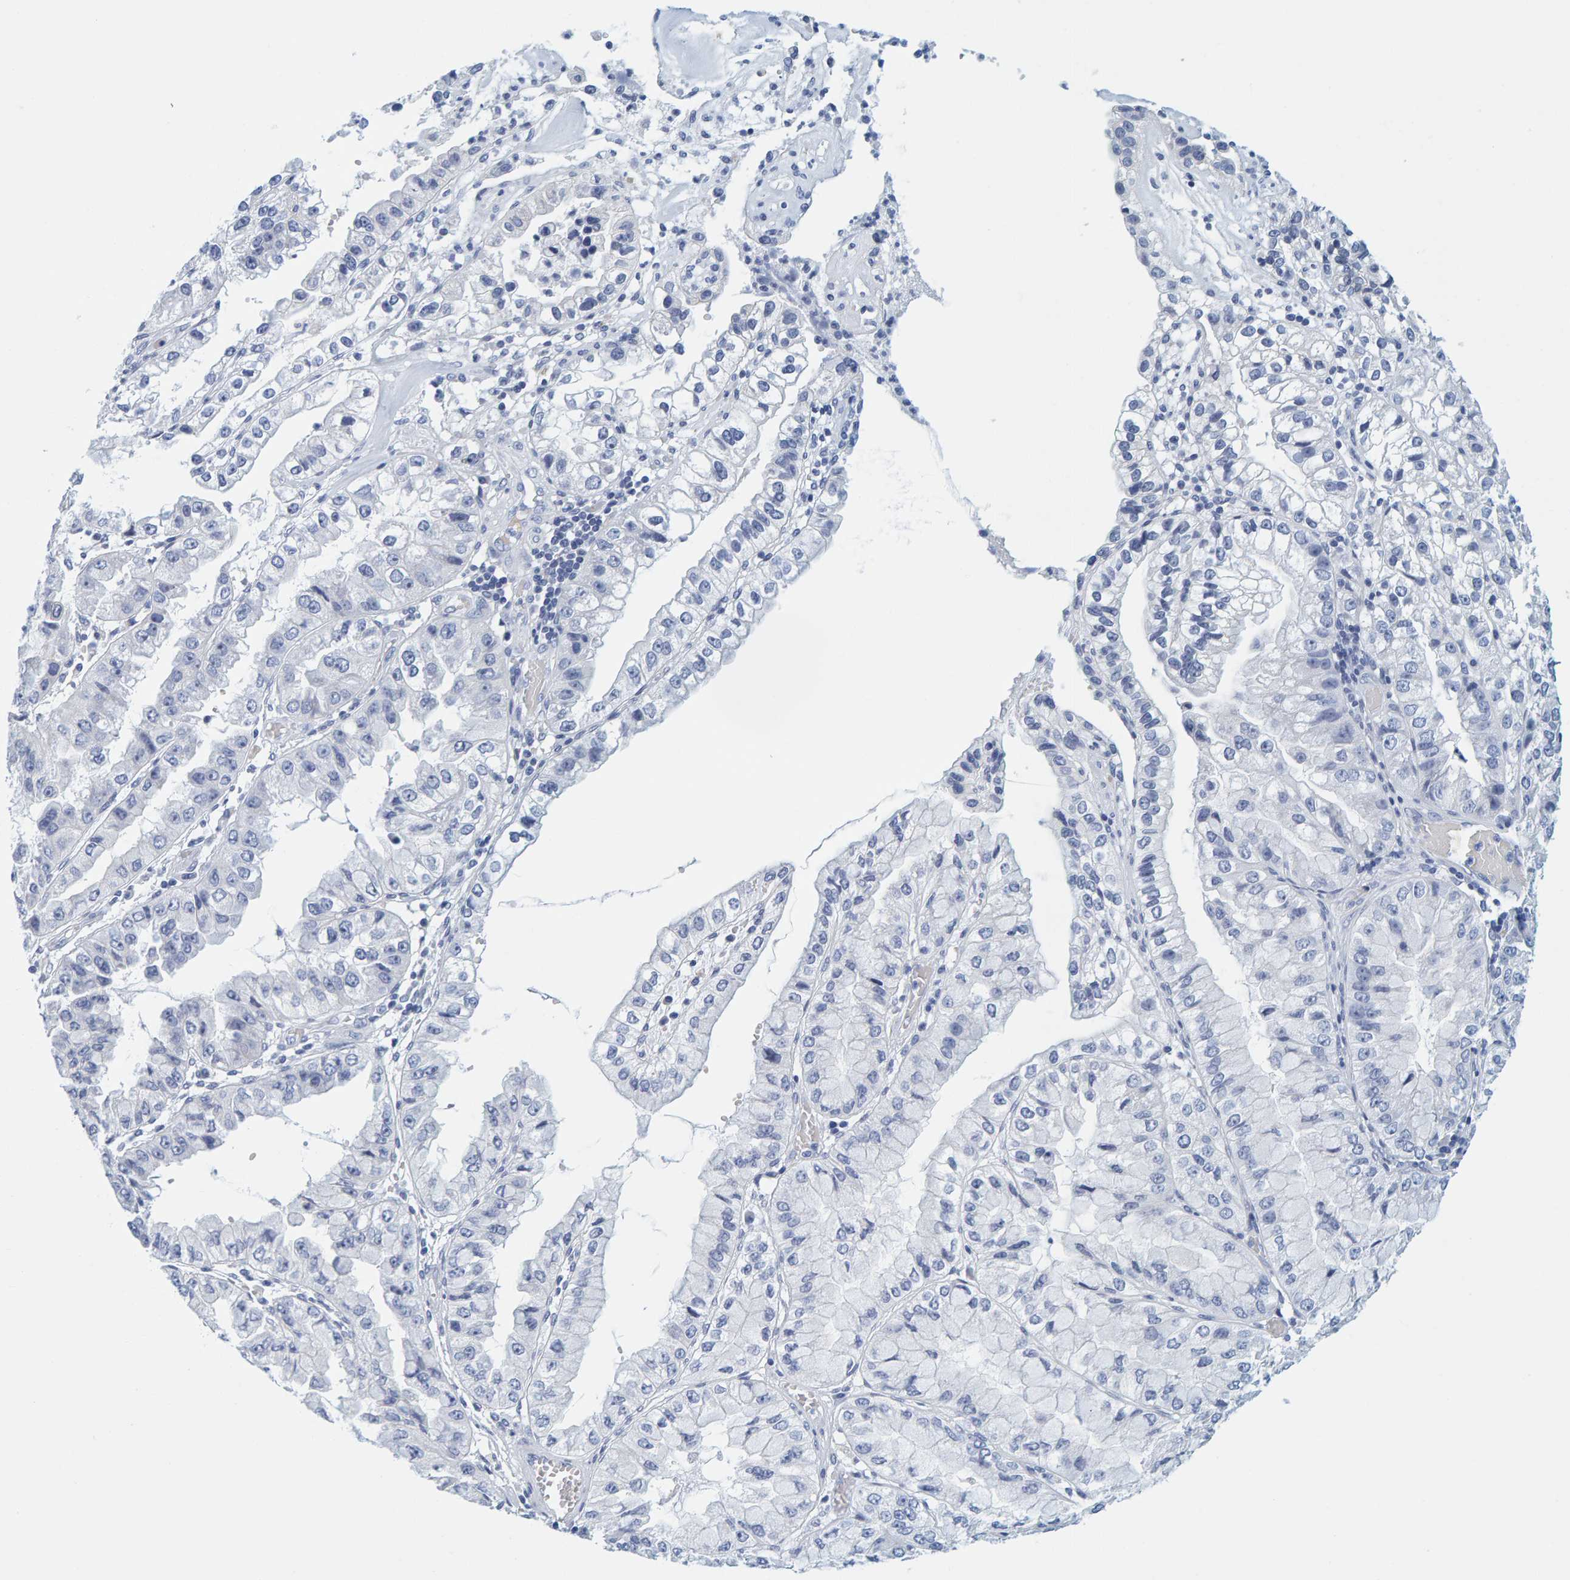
{"staining": {"intensity": "negative", "quantity": "none", "location": "none"}, "tissue": "liver cancer", "cell_type": "Tumor cells", "image_type": "cancer", "snomed": [{"axis": "morphology", "description": "Cholangiocarcinoma"}, {"axis": "topography", "description": "Liver"}], "caption": "Liver cancer was stained to show a protein in brown. There is no significant expression in tumor cells. (Immunohistochemistry (ihc), brightfield microscopy, high magnification).", "gene": "MOG", "patient": {"sex": "female", "age": 79}}